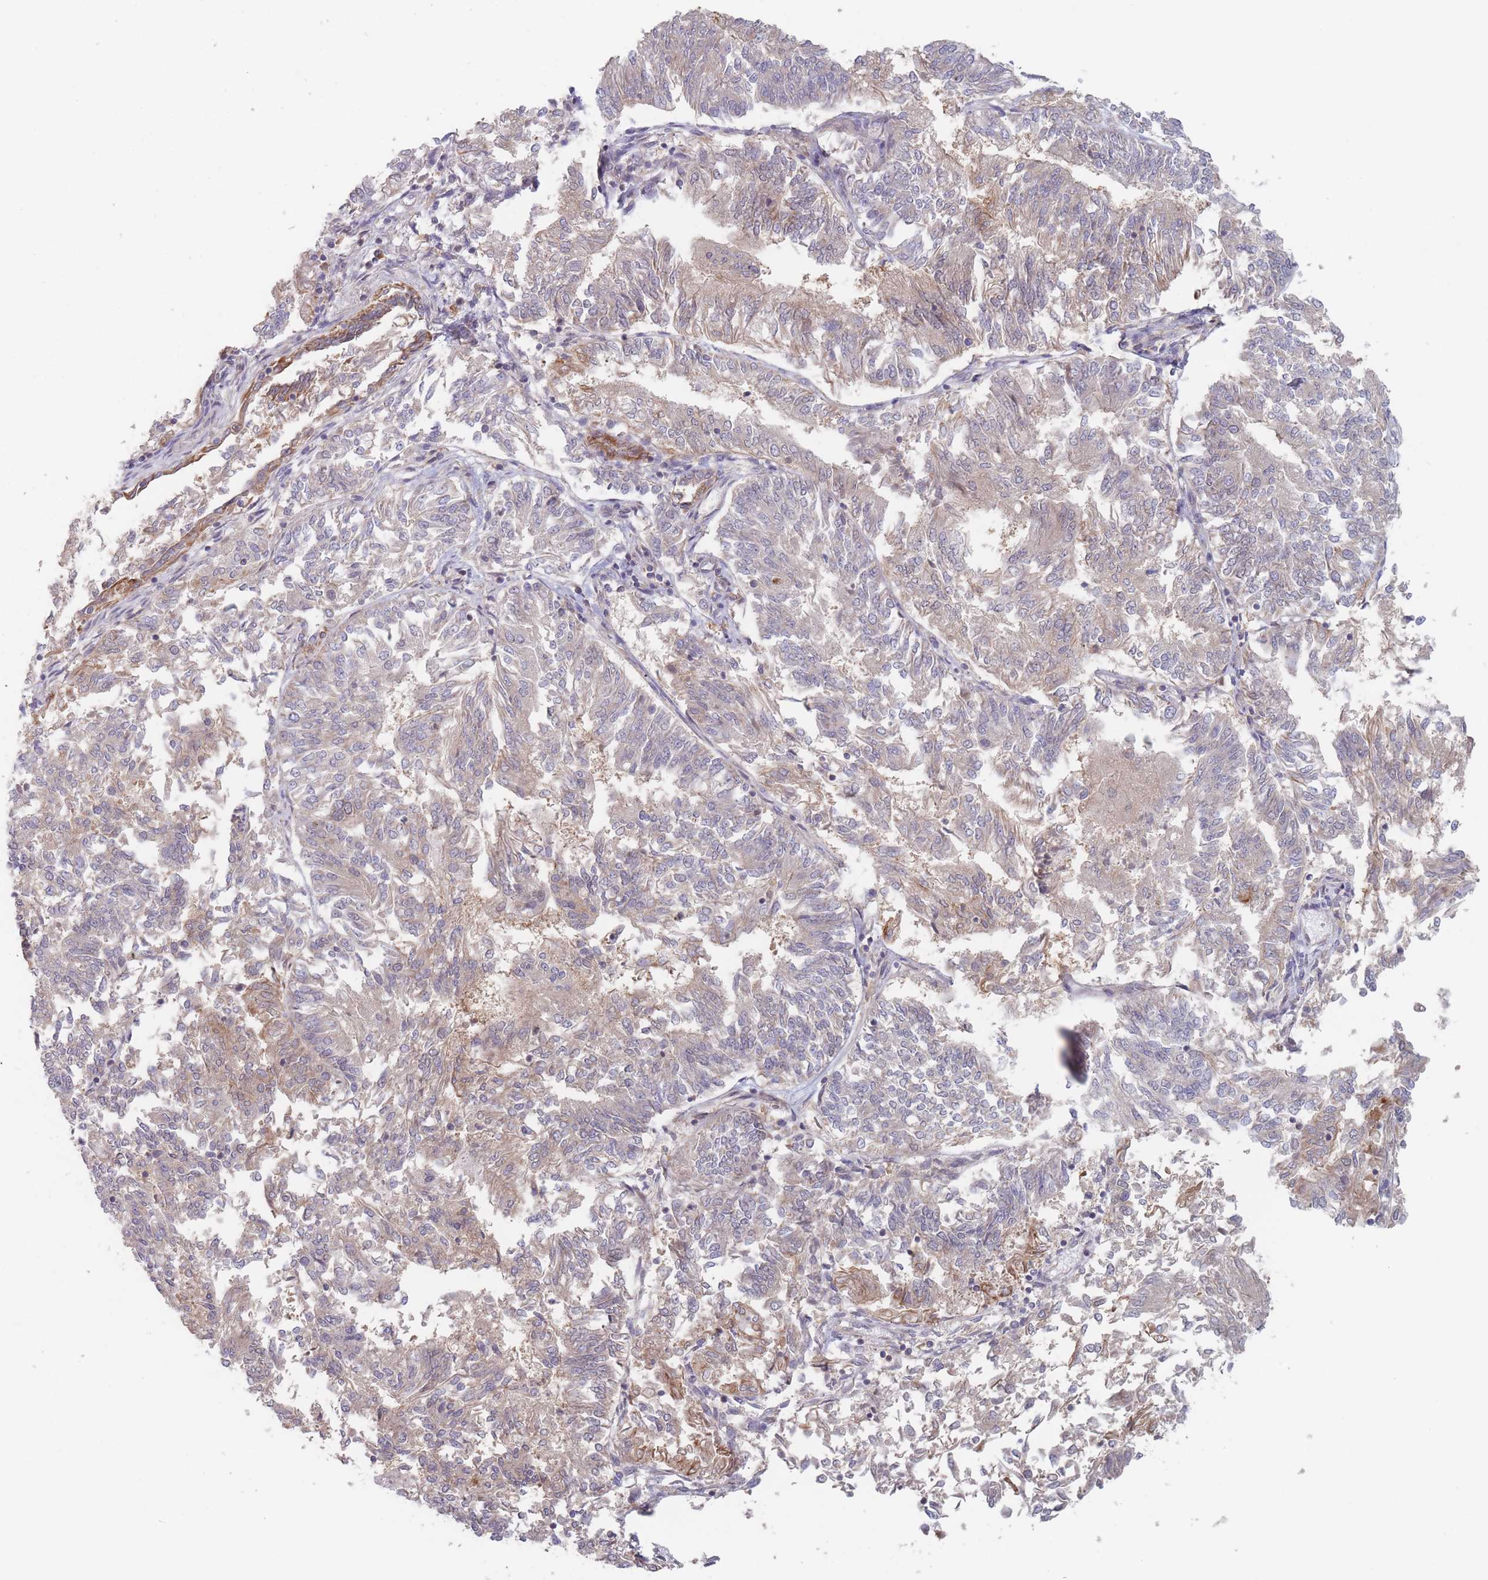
{"staining": {"intensity": "moderate", "quantity": "<25%", "location": "cytoplasmic/membranous"}, "tissue": "endometrial cancer", "cell_type": "Tumor cells", "image_type": "cancer", "snomed": [{"axis": "morphology", "description": "Adenocarcinoma, NOS"}, {"axis": "topography", "description": "Endometrium"}], "caption": "Immunohistochemistry (IHC) photomicrograph of human endometrial adenocarcinoma stained for a protein (brown), which reveals low levels of moderate cytoplasmic/membranous expression in approximately <25% of tumor cells.", "gene": "EFCC1", "patient": {"sex": "female", "age": 58}}